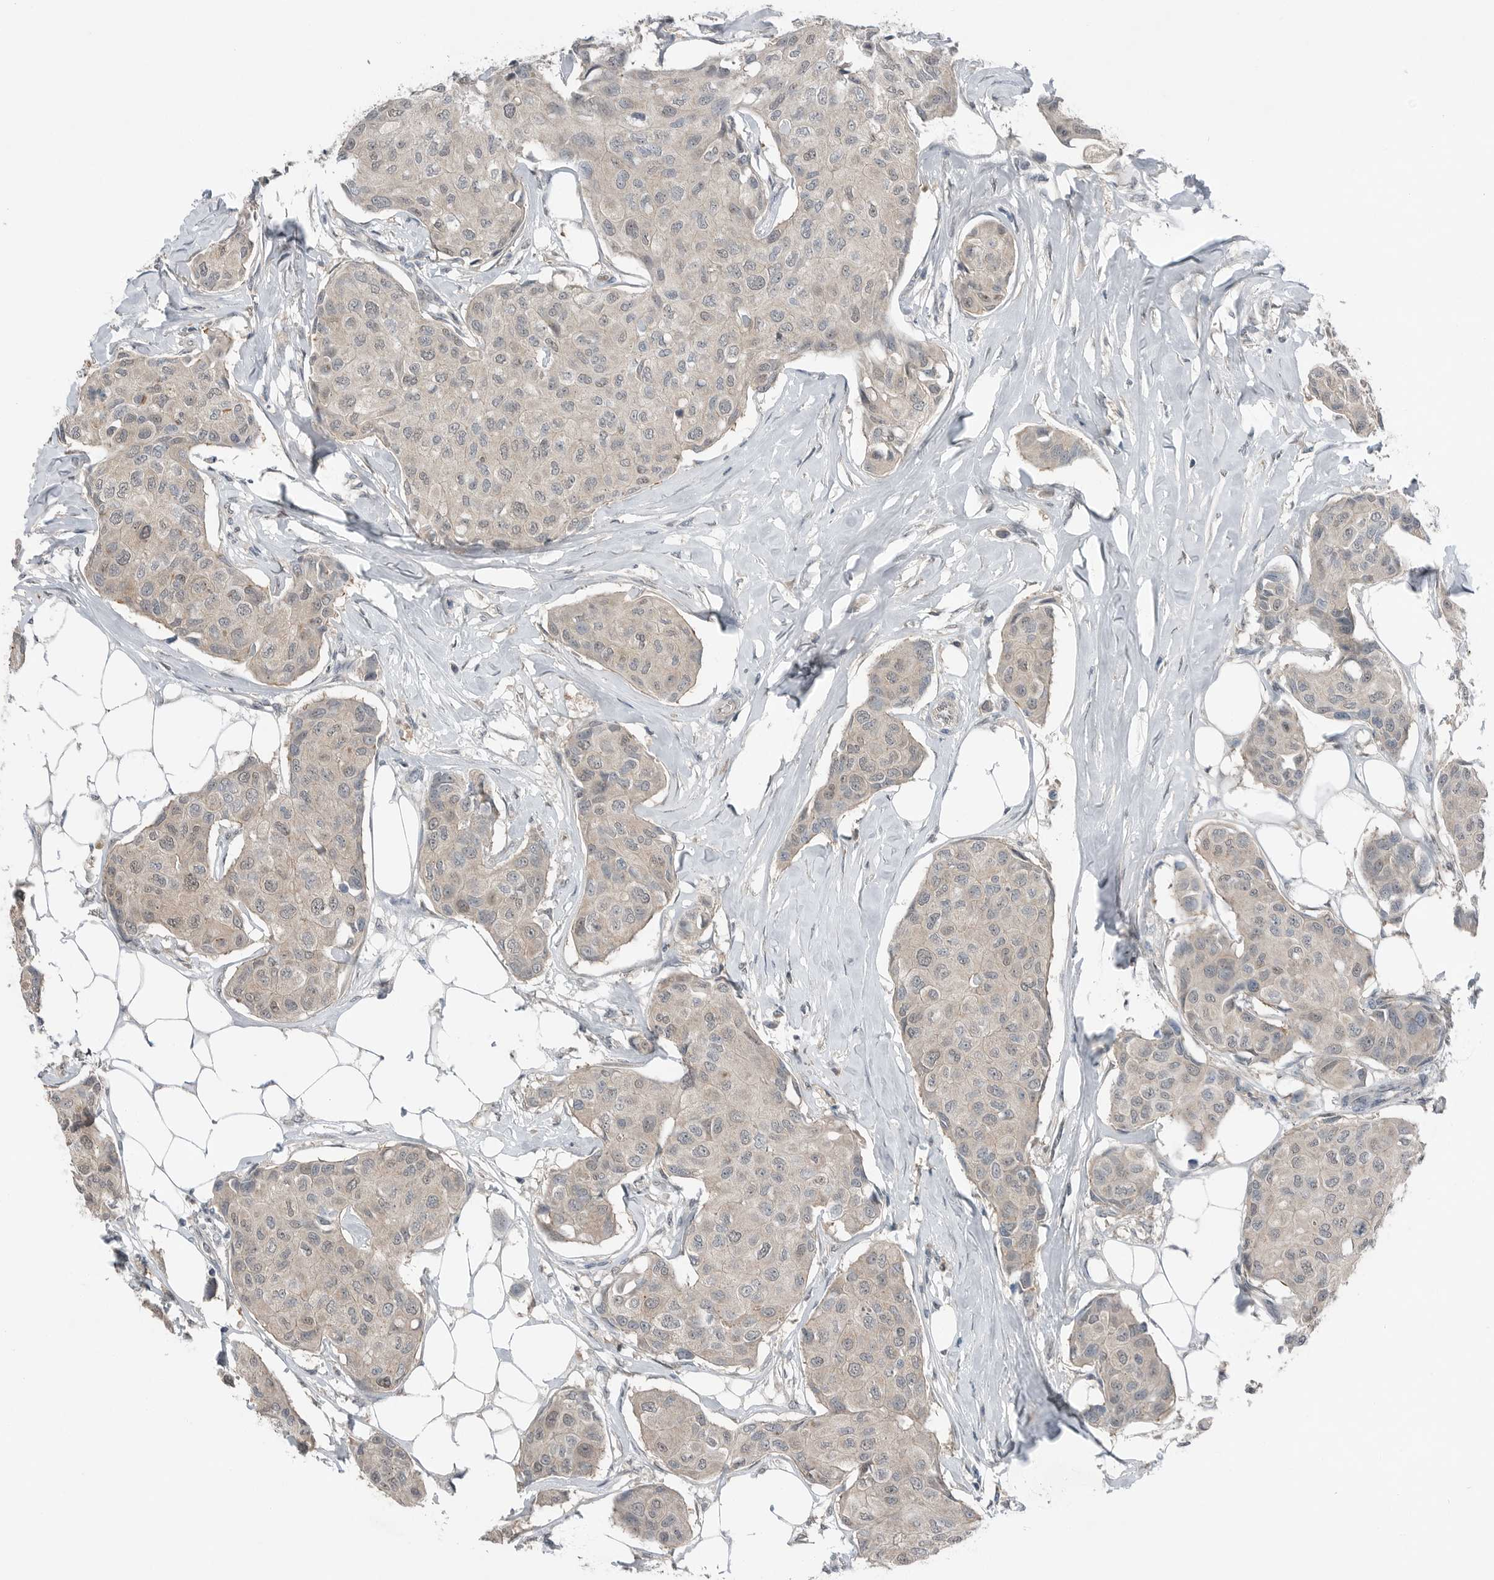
{"staining": {"intensity": "negative", "quantity": "none", "location": "none"}, "tissue": "breast cancer", "cell_type": "Tumor cells", "image_type": "cancer", "snomed": [{"axis": "morphology", "description": "Duct carcinoma"}, {"axis": "topography", "description": "Breast"}], "caption": "High magnification brightfield microscopy of infiltrating ductal carcinoma (breast) stained with DAB (3,3'-diaminobenzidine) (brown) and counterstained with hematoxylin (blue): tumor cells show no significant positivity.", "gene": "MFAP3L", "patient": {"sex": "female", "age": 80}}